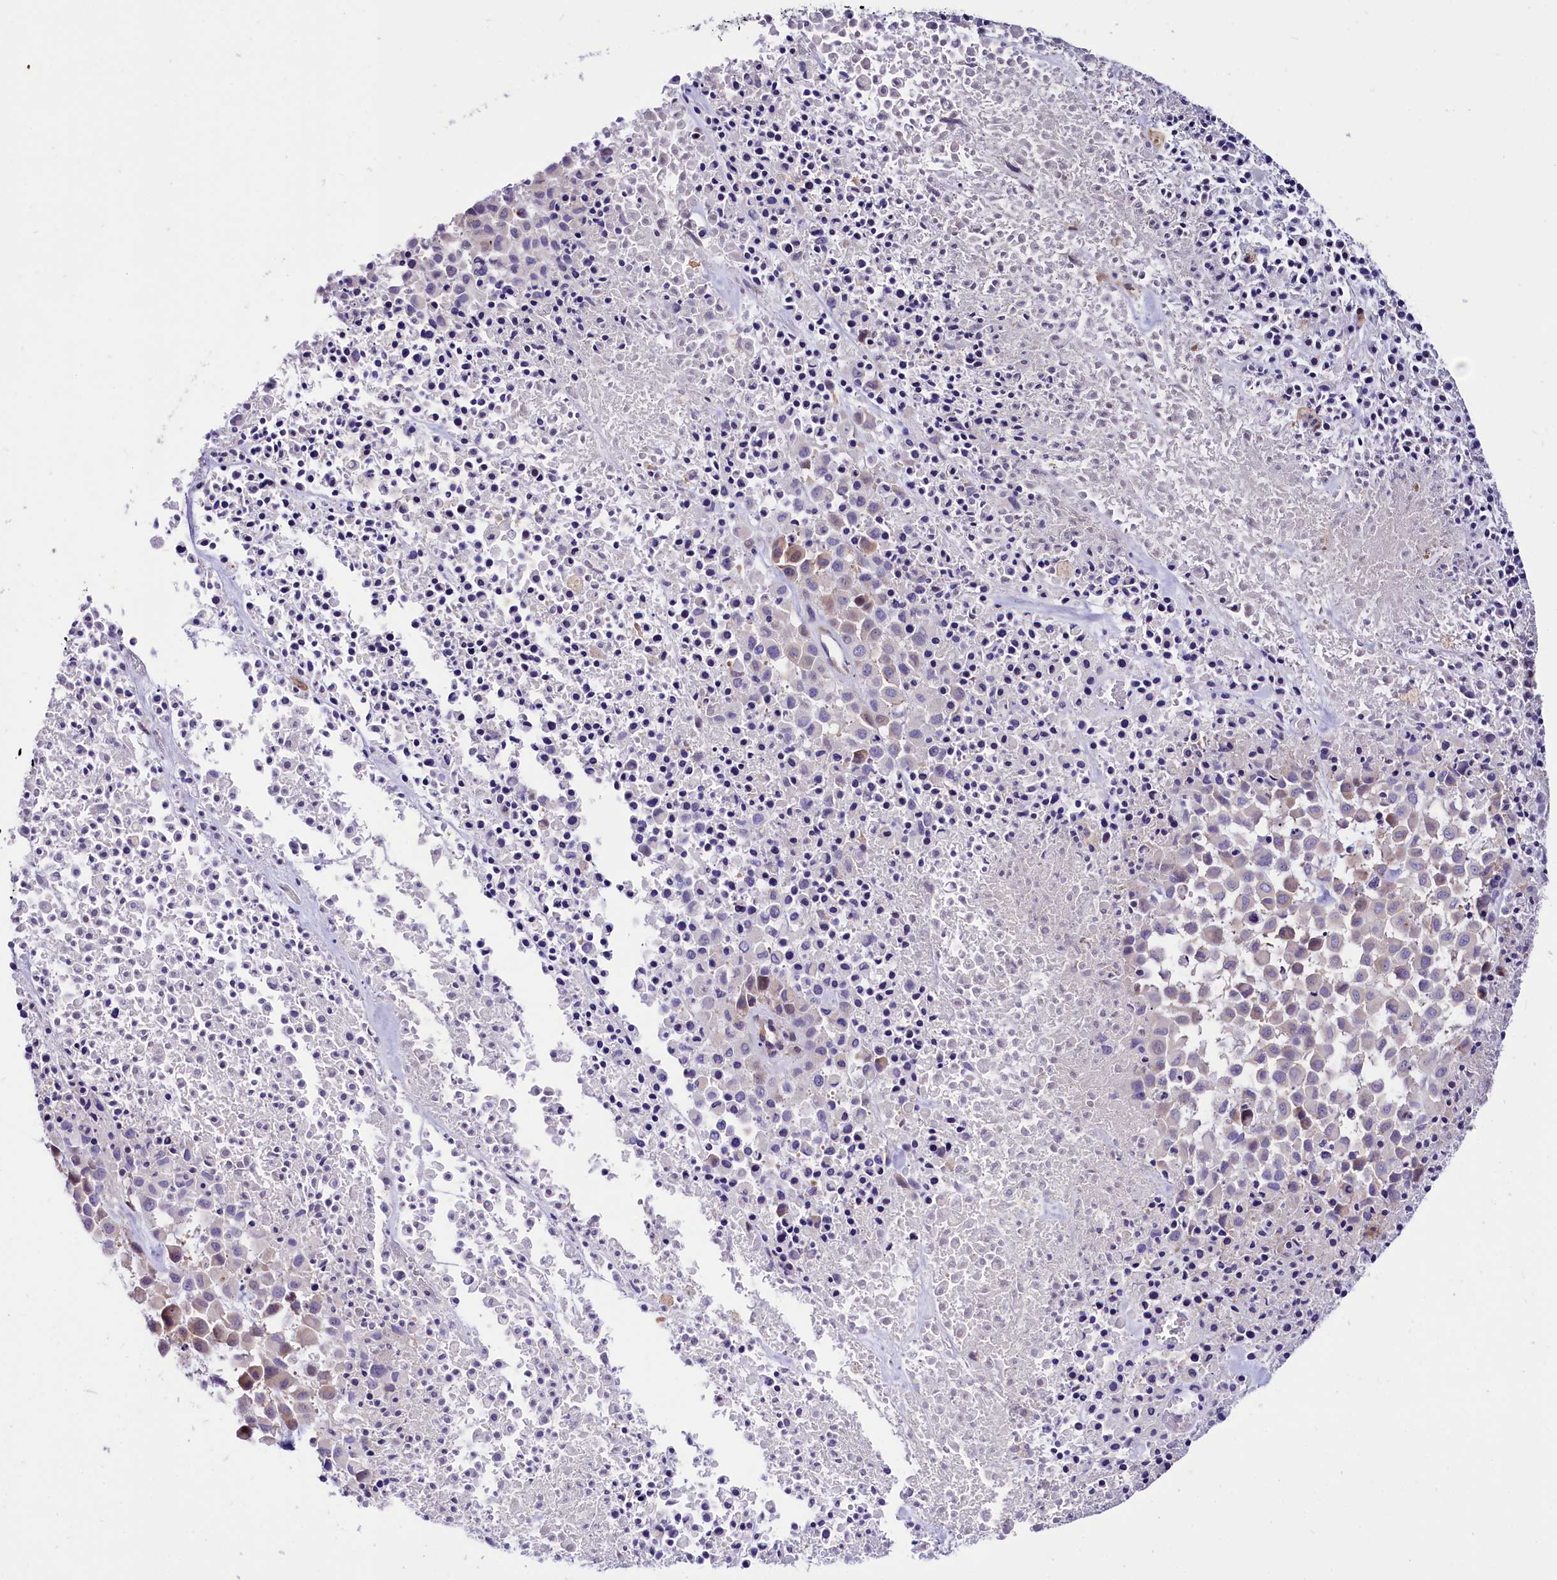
{"staining": {"intensity": "negative", "quantity": "none", "location": "none"}, "tissue": "melanoma", "cell_type": "Tumor cells", "image_type": "cancer", "snomed": [{"axis": "morphology", "description": "Malignant melanoma, Metastatic site"}, {"axis": "topography", "description": "Skin"}], "caption": "IHC micrograph of neoplastic tissue: human melanoma stained with DAB (3,3'-diaminobenzidine) shows no significant protein positivity in tumor cells. (IHC, brightfield microscopy, high magnification).", "gene": "ABHD5", "patient": {"sex": "female", "age": 81}}